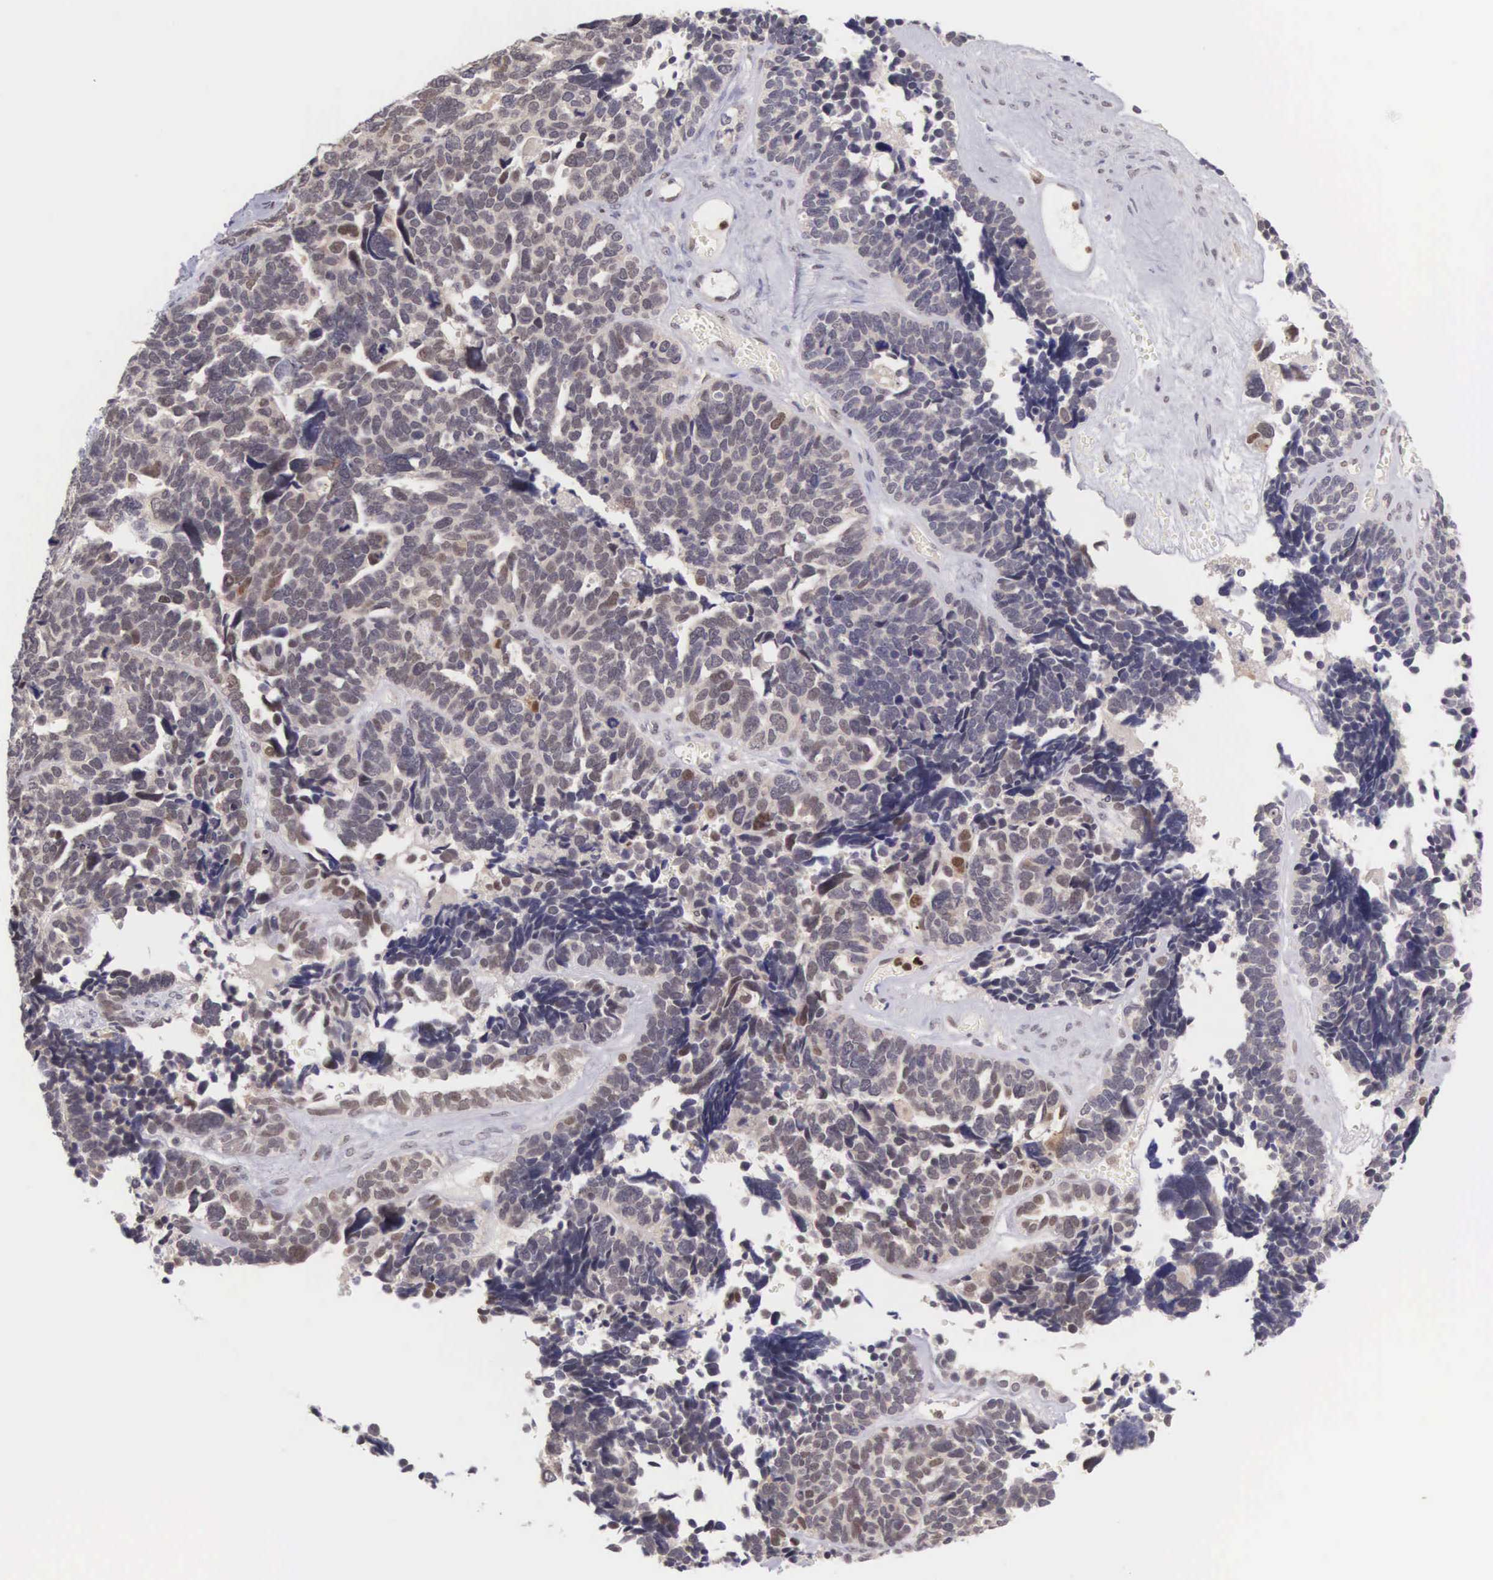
{"staining": {"intensity": "weak", "quantity": "<25%", "location": "cytoplasmic/membranous,nuclear"}, "tissue": "ovarian cancer", "cell_type": "Tumor cells", "image_type": "cancer", "snomed": [{"axis": "morphology", "description": "Cystadenocarcinoma, serous, NOS"}, {"axis": "topography", "description": "Ovary"}], "caption": "Histopathology image shows no significant protein positivity in tumor cells of ovarian serous cystadenocarcinoma.", "gene": "GRK3", "patient": {"sex": "female", "age": 77}}